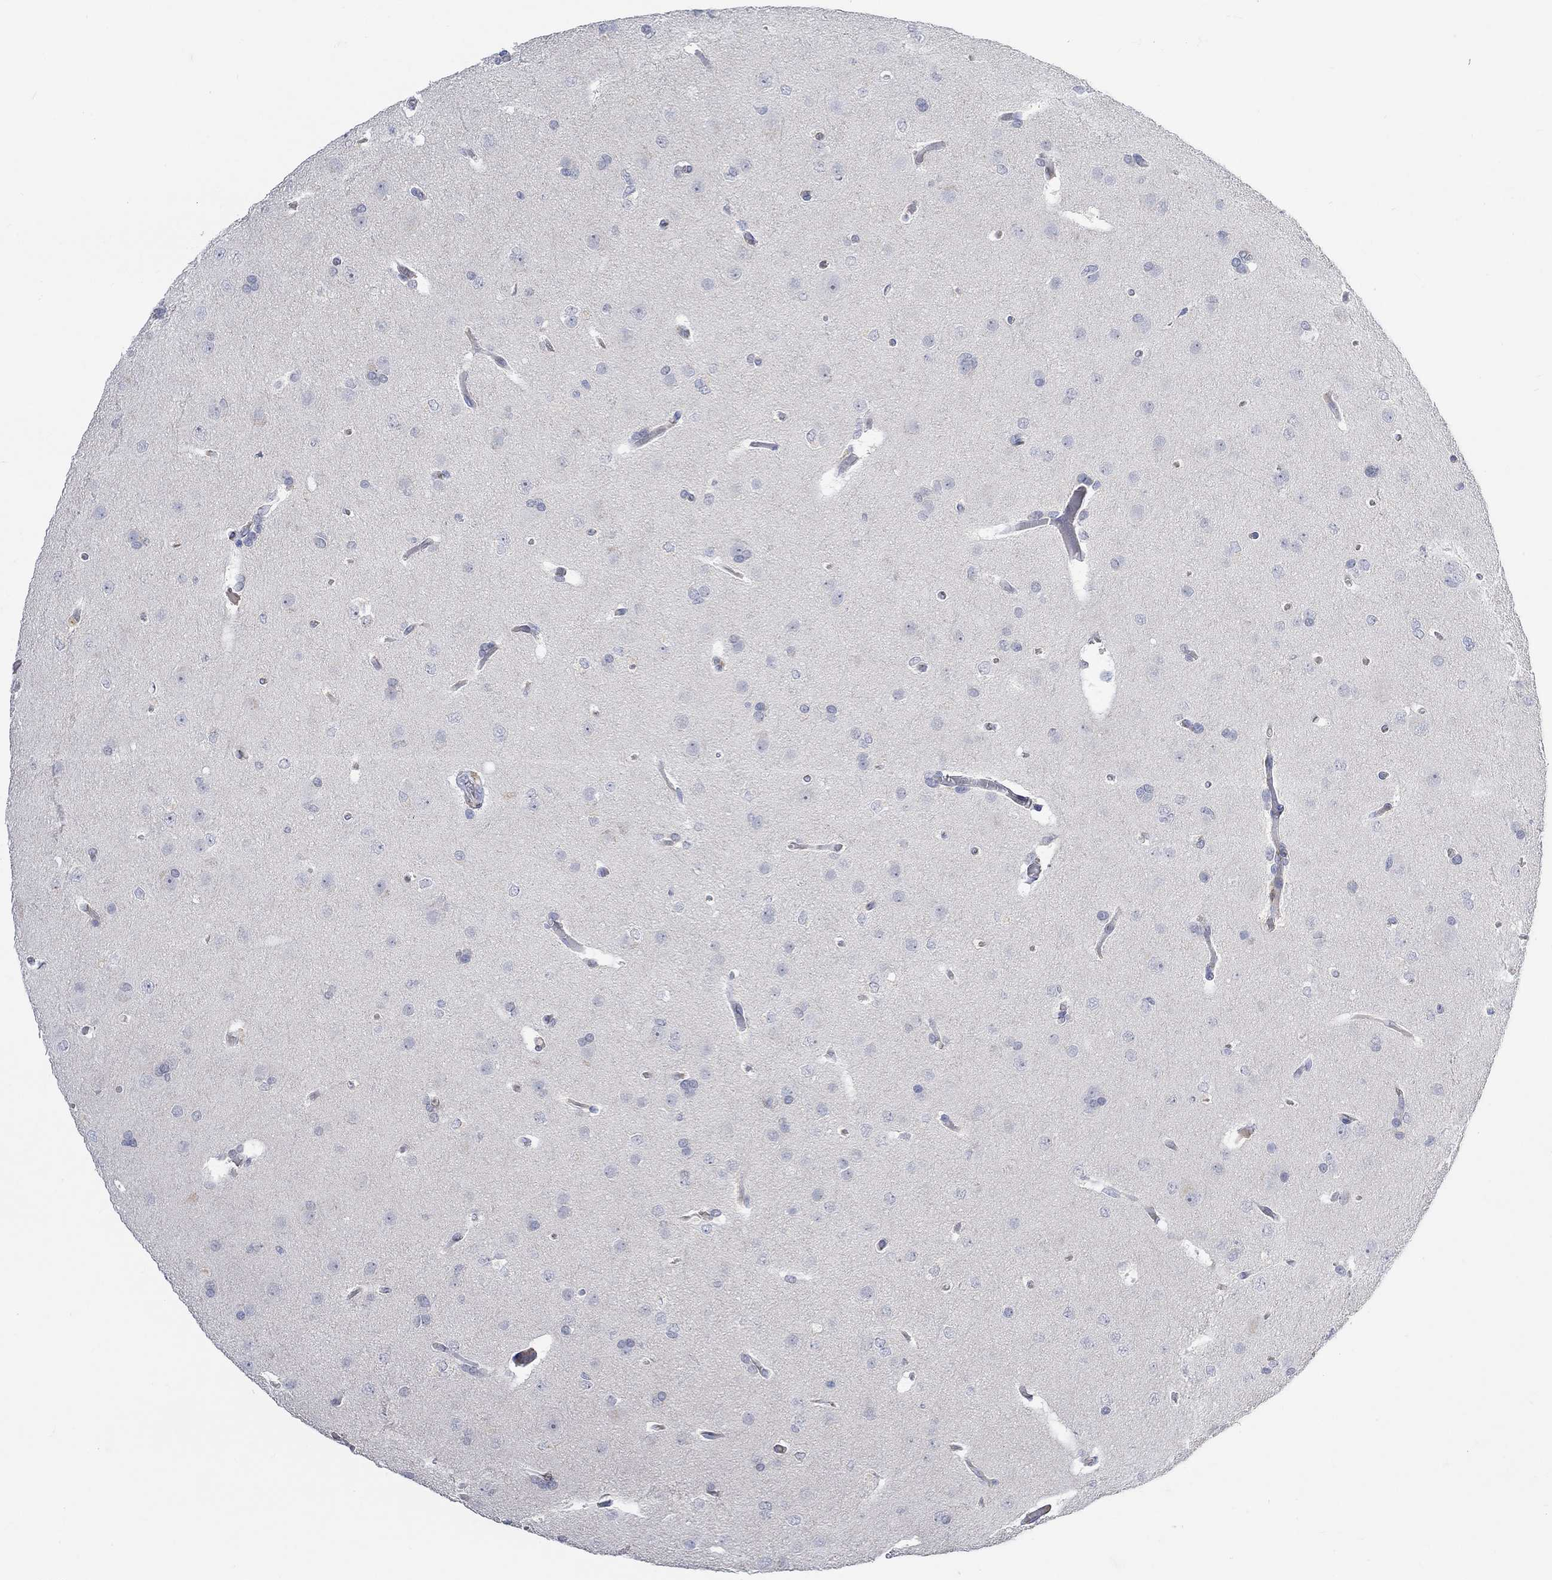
{"staining": {"intensity": "negative", "quantity": "none", "location": "none"}, "tissue": "glioma", "cell_type": "Tumor cells", "image_type": "cancer", "snomed": [{"axis": "morphology", "description": "Glioma, malignant, Low grade"}, {"axis": "topography", "description": "Brain"}], "caption": "Immunohistochemical staining of malignant glioma (low-grade) displays no significant expression in tumor cells. The staining is performed using DAB (3,3'-diaminobenzidine) brown chromogen with nuclei counter-stained in using hematoxylin.", "gene": "MSTN", "patient": {"sex": "female", "age": 32}}